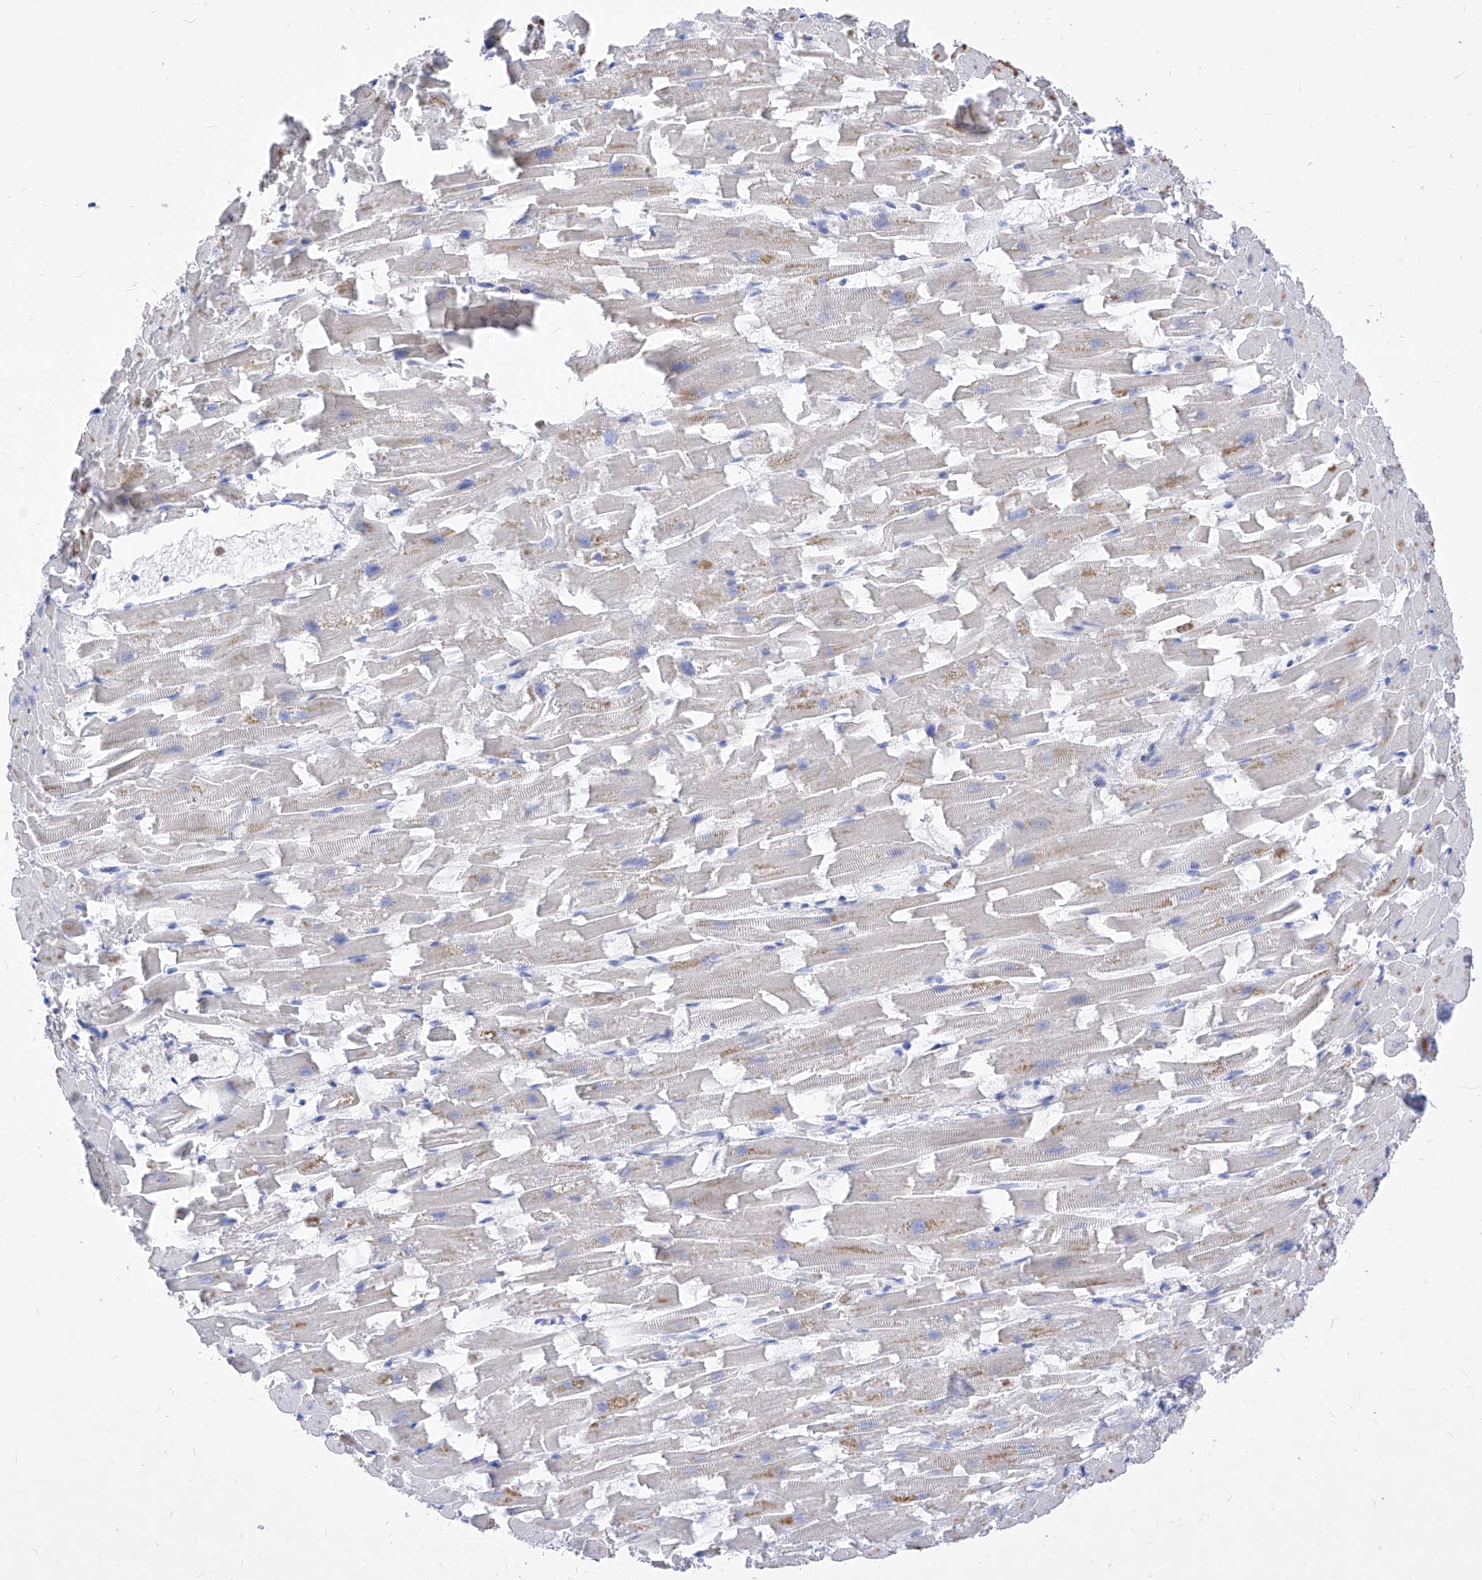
{"staining": {"intensity": "negative", "quantity": "none", "location": "none"}, "tissue": "heart muscle", "cell_type": "Cardiomyocytes", "image_type": "normal", "snomed": [{"axis": "morphology", "description": "Normal tissue, NOS"}, {"axis": "topography", "description": "Heart"}], "caption": "Immunohistochemistry of normal human heart muscle exhibits no expression in cardiomyocytes. (DAB IHC visualized using brightfield microscopy, high magnification).", "gene": "VAX1", "patient": {"sex": "female", "age": 64}}